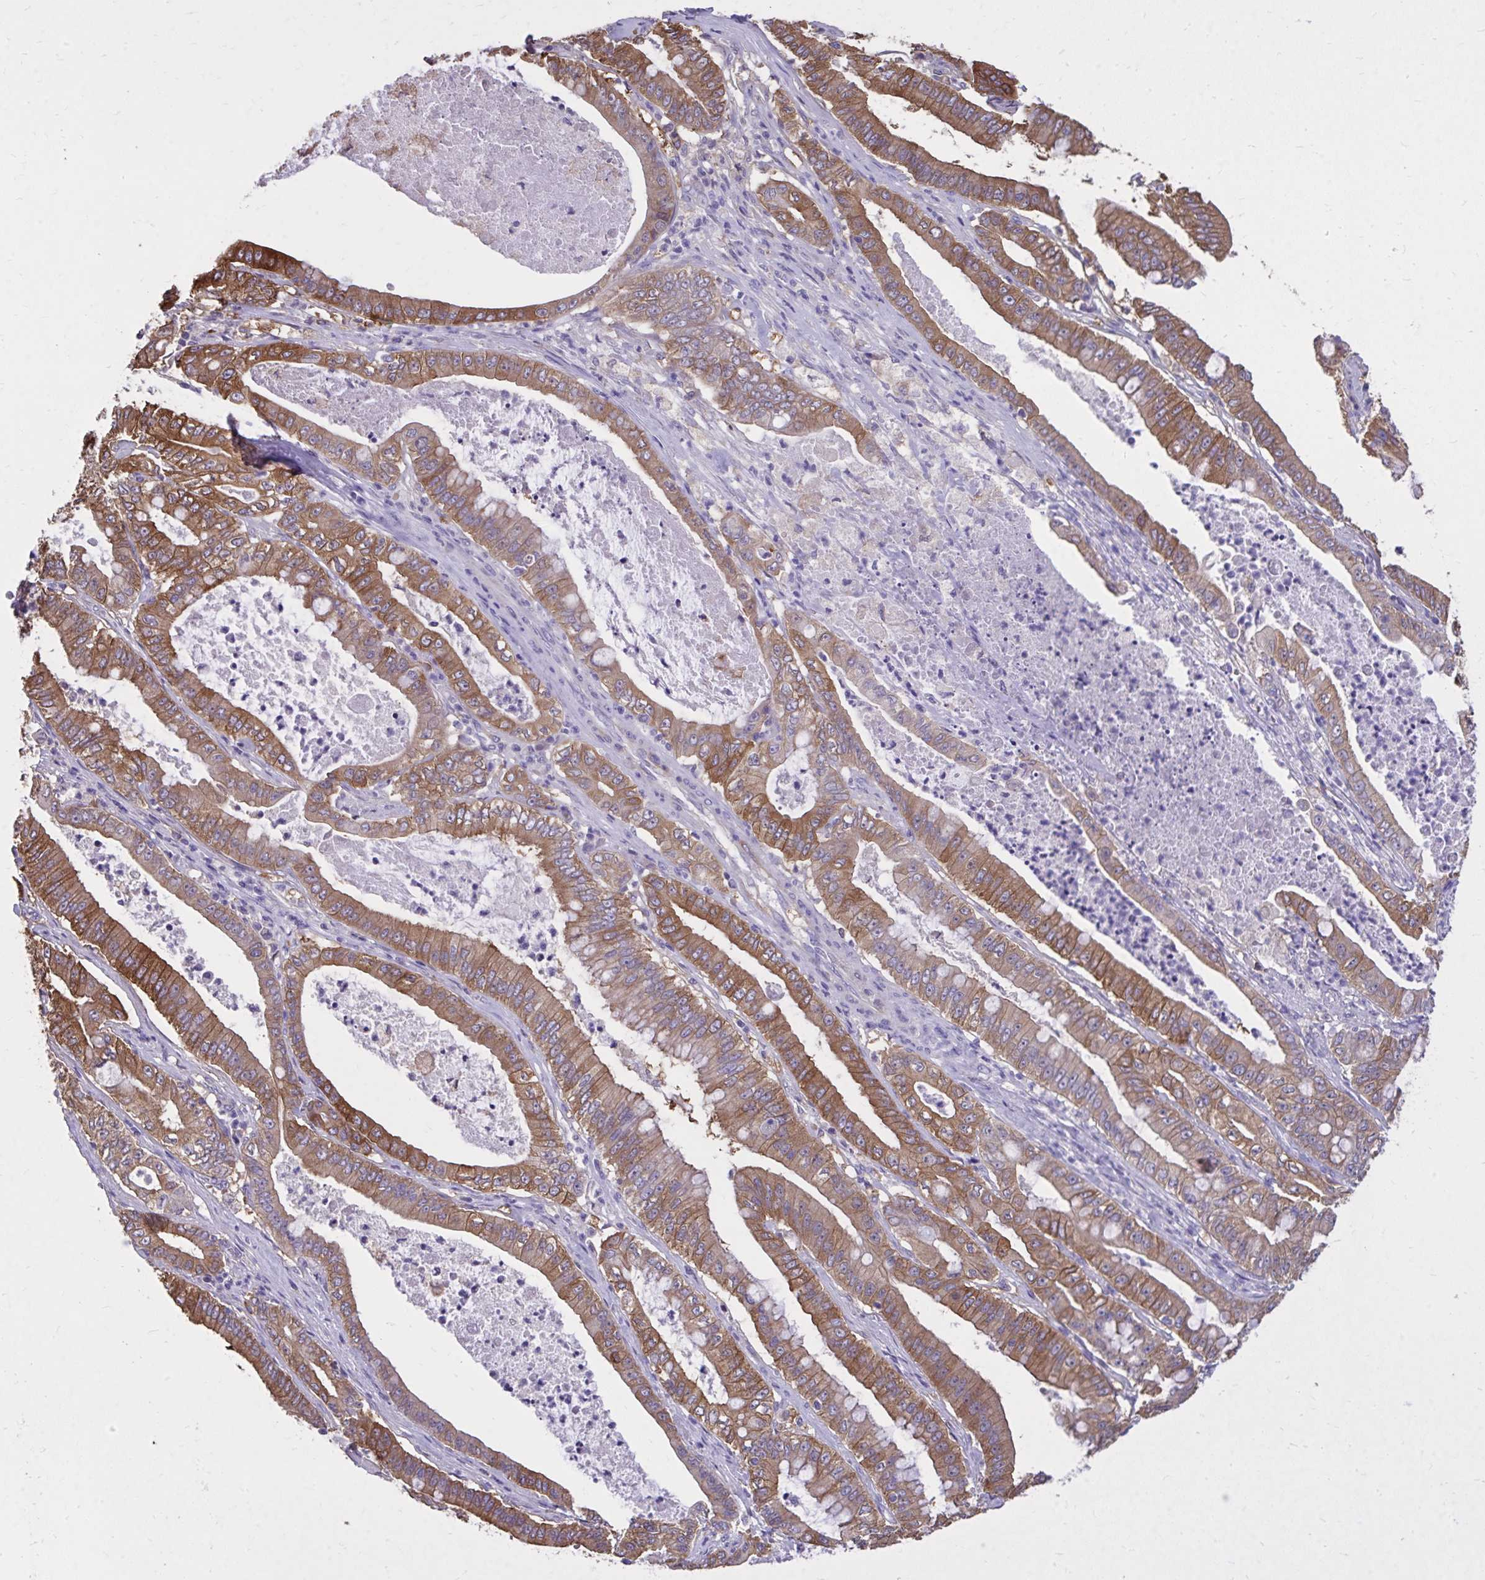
{"staining": {"intensity": "moderate", "quantity": ">75%", "location": "cytoplasmic/membranous"}, "tissue": "pancreatic cancer", "cell_type": "Tumor cells", "image_type": "cancer", "snomed": [{"axis": "morphology", "description": "Adenocarcinoma, NOS"}, {"axis": "topography", "description": "Pancreas"}], "caption": "Protein expression analysis of pancreatic adenocarcinoma reveals moderate cytoplasmic/membranous expression in about >75% of tumor cells. (DAB = brown stain, brightfield microscopy at high magnification).", "gene": "EPB41L1", "patient": {"sex": "male", "age": 71}}